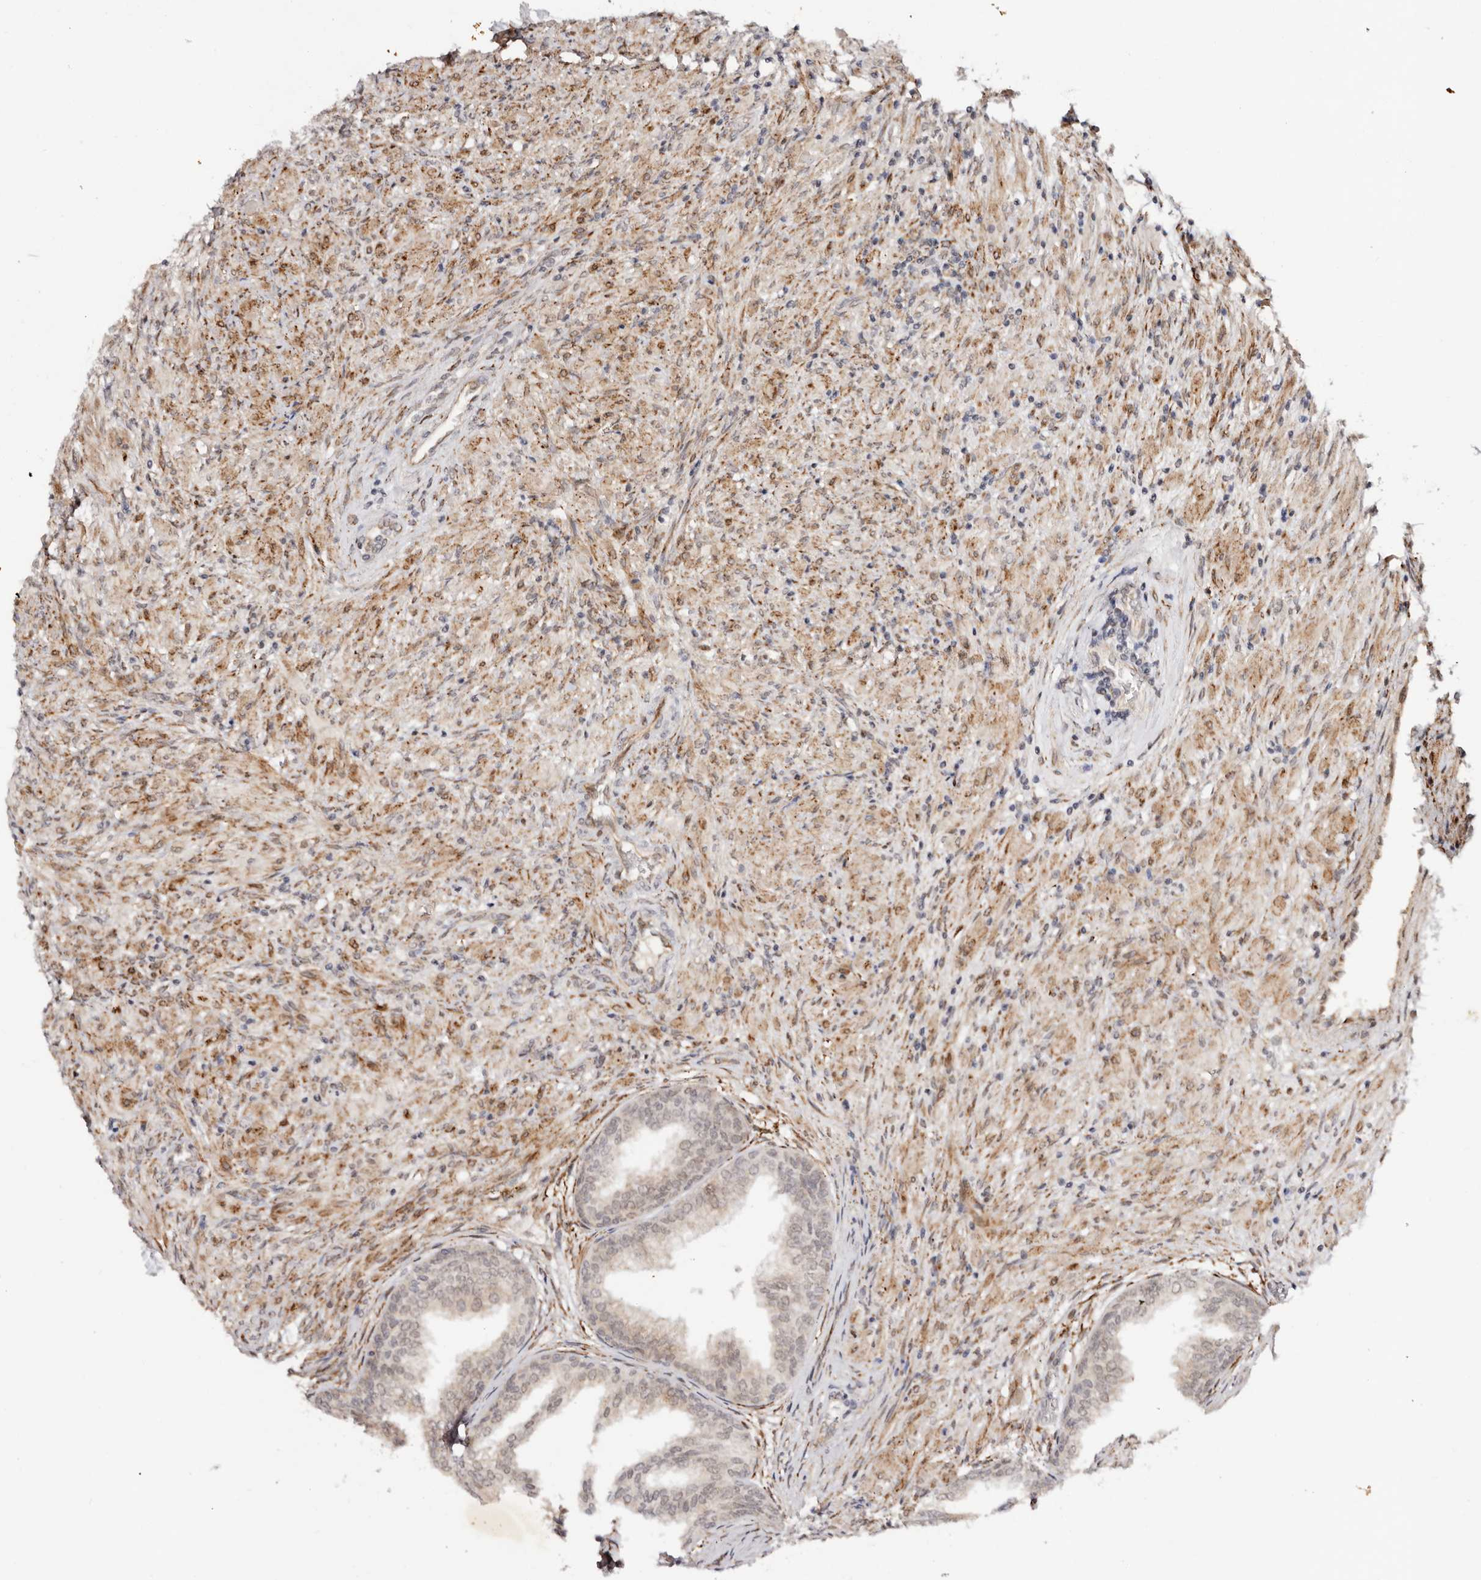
{"staining": {"intensity": "weak", "quantity": "25%-75%", "location": "cytoplasmic/membranous,nuclear"}, "tissue": "prostate", "cell_type": "Glandular cells", "image_type": "normal", "snomed": [{"axis": "morphology", "description": "Normal tissue, NOS"}, {"axis": "topography", "description": "Prostate"}], "caption": "High-power microscopy captured an immunohistochemistry micrograph of benign prostate, revealing weak cytoplasmic/membranous,nuclear positivity in about 25%-75% of glandular cells. (Stains: DAB in brown, nuclei in blue, Microscopy: brightfield microscopy at high magnification).", "gene": "BCL2L15", "patient": {"sex": "male", "age": 76}}